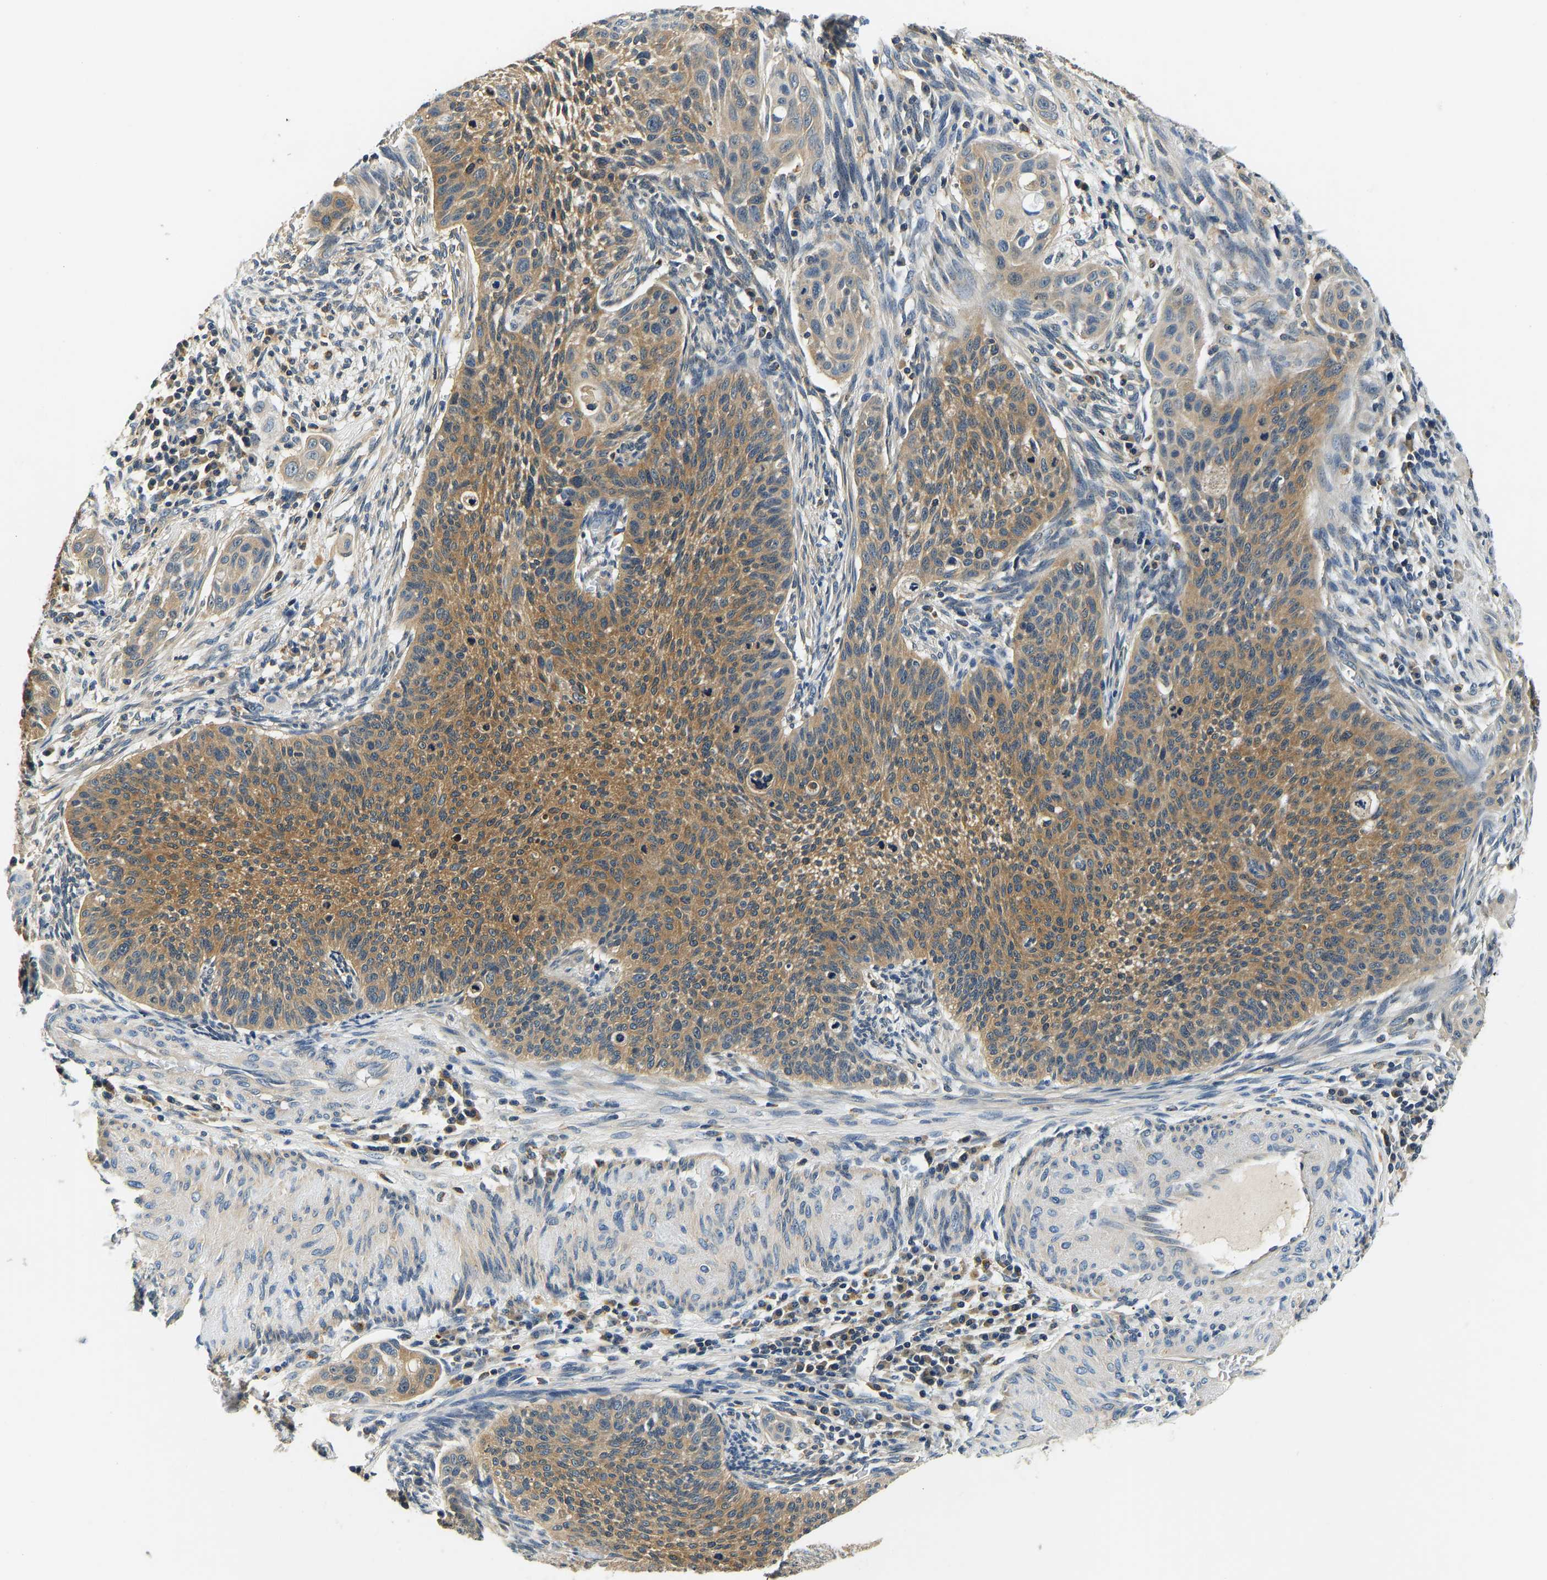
{"staining": {"intensity": "moderate", "quantity": ">75%", "location": "cytoplasmic/membranous"}, "tissue": "cervical cancer", "cell_type": "Tumor cells", "image_type": "cancer", "snomed": [{"axis": "morphology", "description": "Squamous cell carcinoma, NOS"}, {"axis": "topography", "description": "Cervix"}], "caption": "A micrograph showing moderate cytoplasmic/membranous positivity in approximately >75% of tumor cells in squamous cell carcinoma (cervical), as visualized by brown immunohistochemical staining.", "gene": "RESF1", "patient": {"sex": "female", "age": 70}}